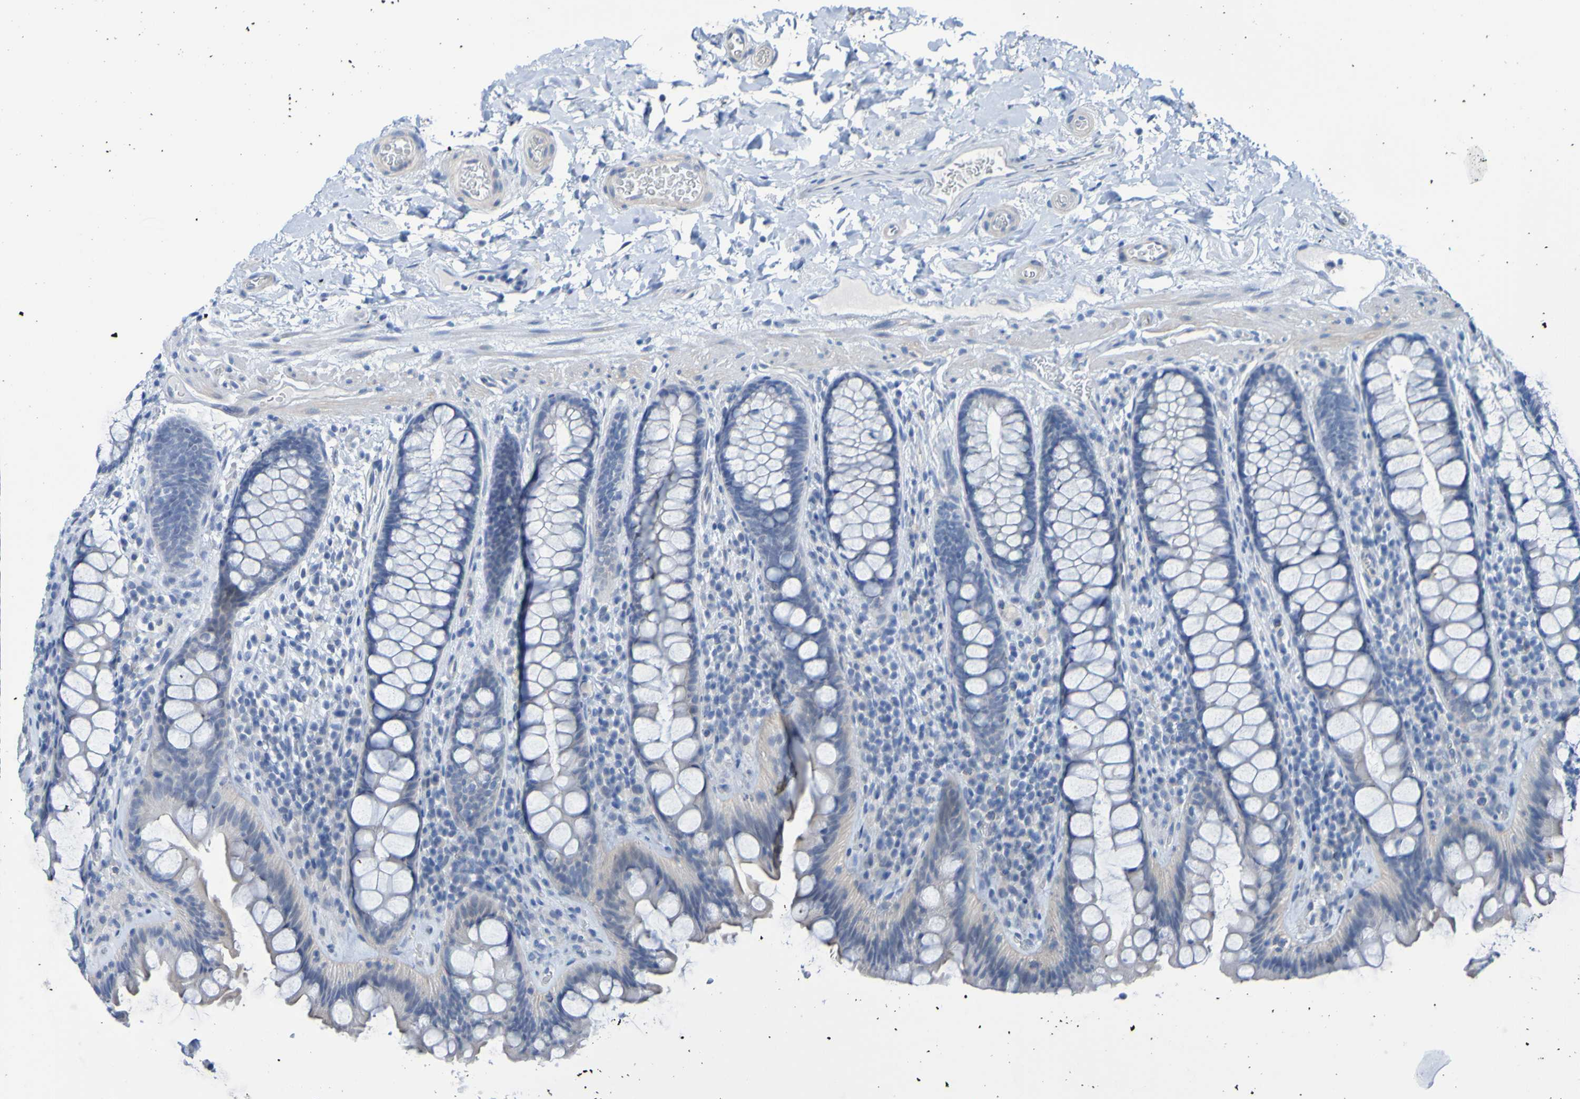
{"staining": {"intensity": "negative", "quantity": "none", "location": "none"}, "tissue": "colon", "cell_type": "Endothelial cells", "image_type": "normal", "snomed": [{"axis": "morphology", "description": "Normal tissue, NOS"}, {"axis": "topography", "description": "Colon"}], "caption": "DAB immunohistochemical staining of normal human colon shows no significant staining in endothelial cells.", "gene": "ACMSD", "patient": {"sex": "female", "age": 80}}